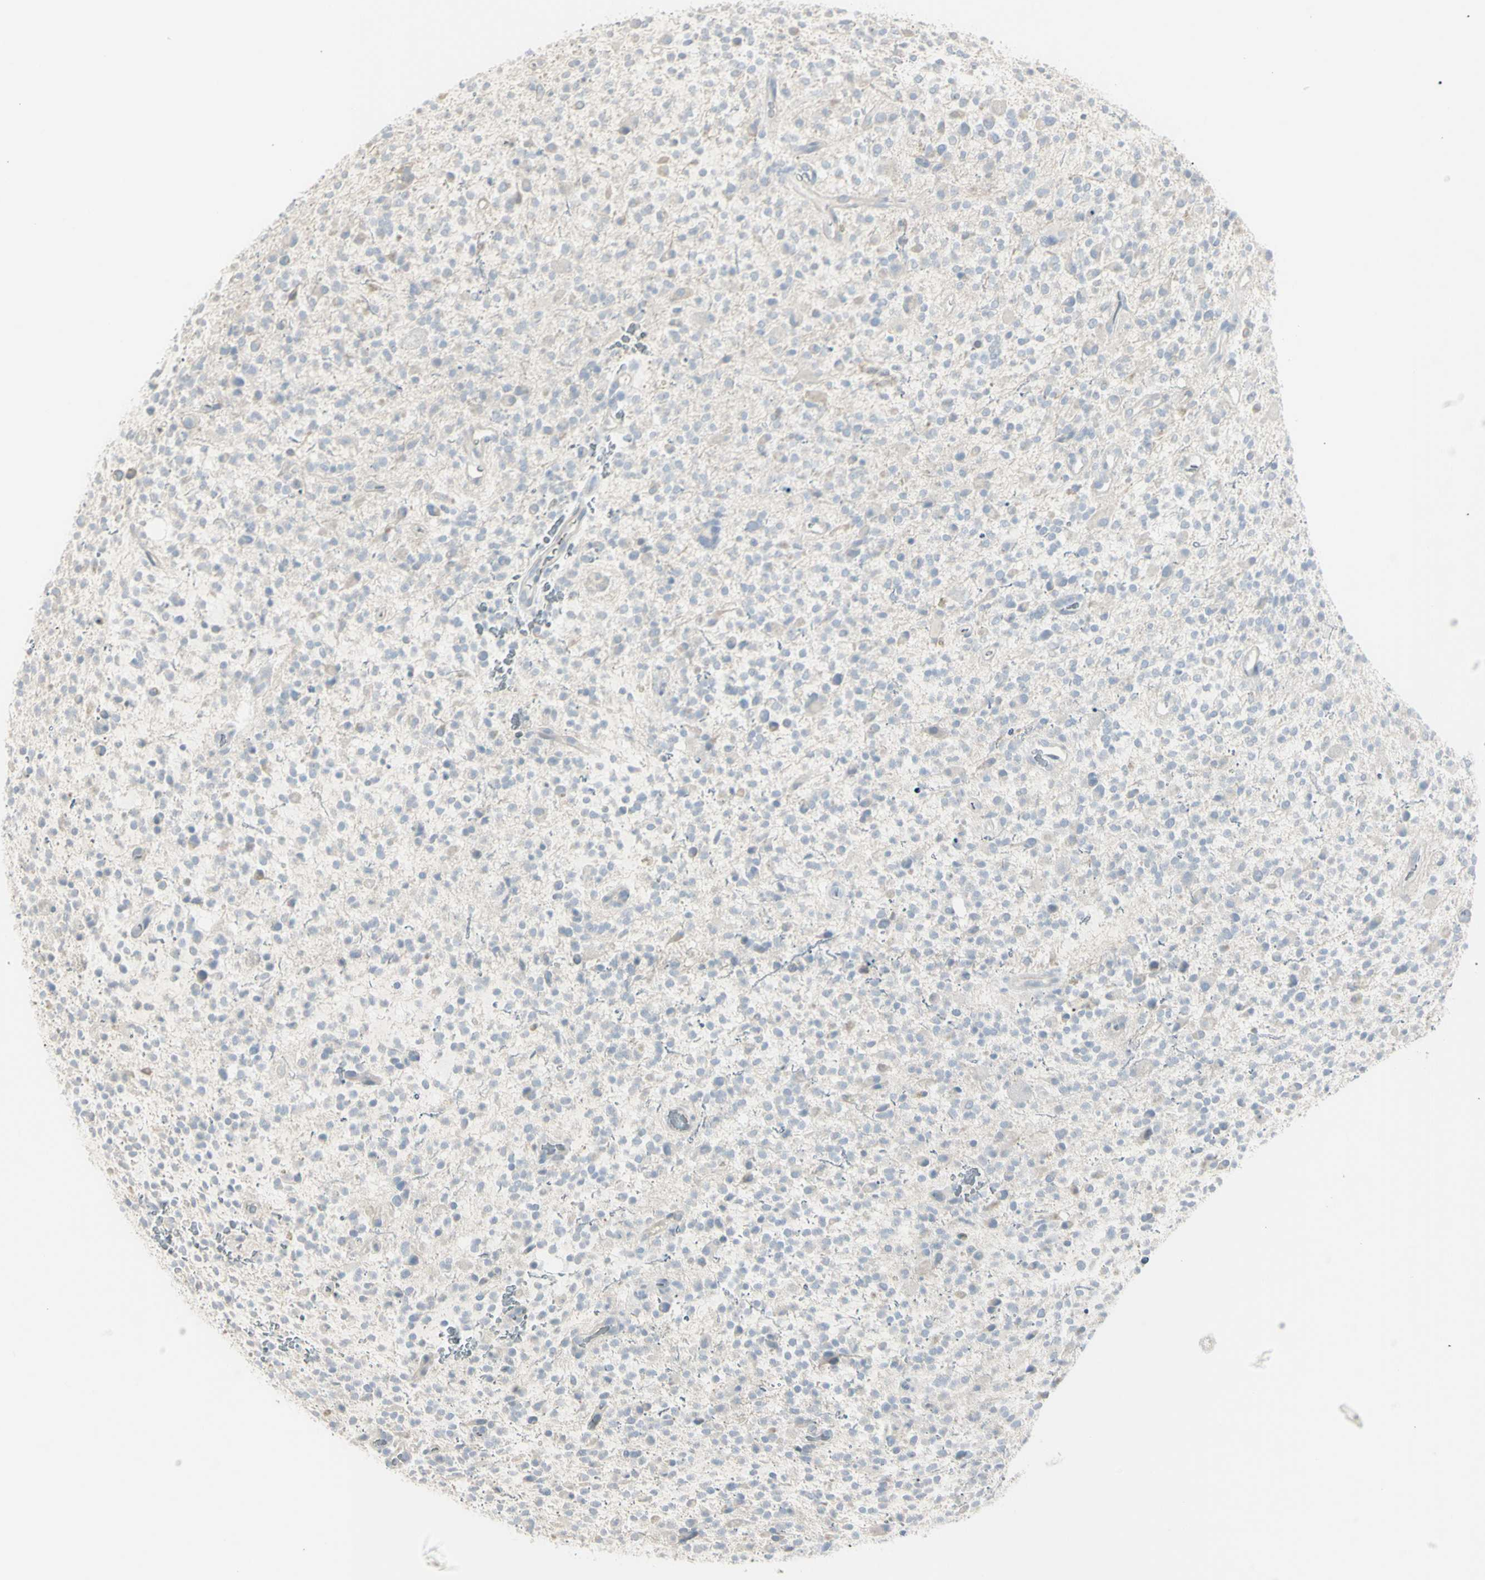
{"staining": {"intensity": "negative", "quantity": "none", "location": "none"}, "tissue": "glioma", "cell_type": "Tumor cells", "image_type": "cancer", "snomed": [{"axis": "morphology", "description": "Glioma, malignant, High grade"}, {"axis": "topography", "description": "Brain"}], "caption": "IHC micrograph of neoplastic tissue: human glioma stained with DAB shows no significant protein staining in tumor cells.", "gene": "PIP", "patient": {"sex": "male", "age": 48}}